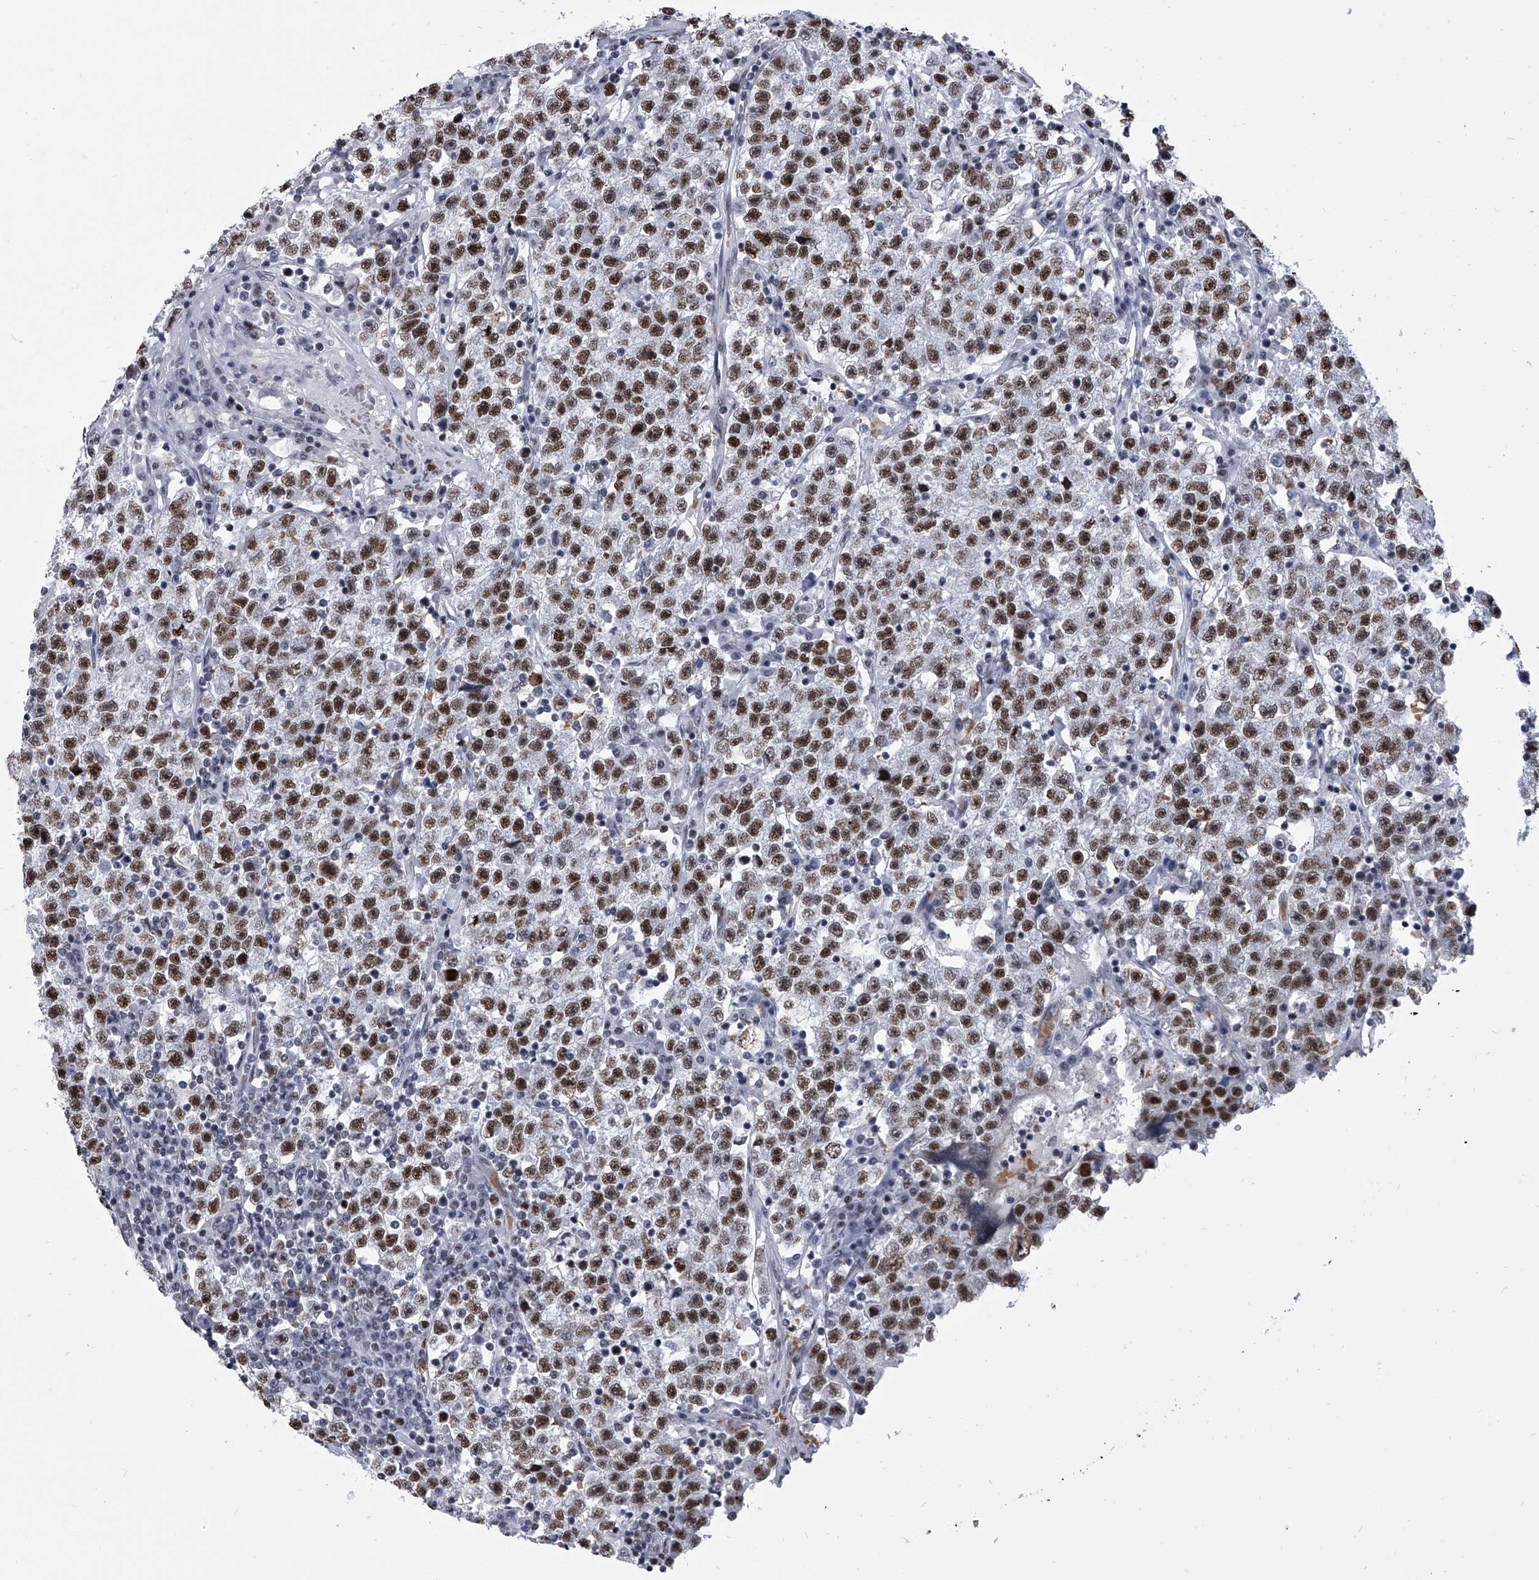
{"staining": {"intensity": "strong", "quantity": ">75%", "location": "nuclear"}, "tissue": "testis cancer", "cell_type": "Tumor cells", "image_type": "cancer", "snomed": [{"axis": "morphology", "description": "Seminoma, NOS"}, {"axis": "topography", "description": "Testis"}], "caption": "This is a micrograph of immunohistochemistry (IHC) staining of testis cancer, which shows strong staining in the nuclear of tumor cells.", "gene": "SIM2", "patient": {"sex": "male", "age": 22}}